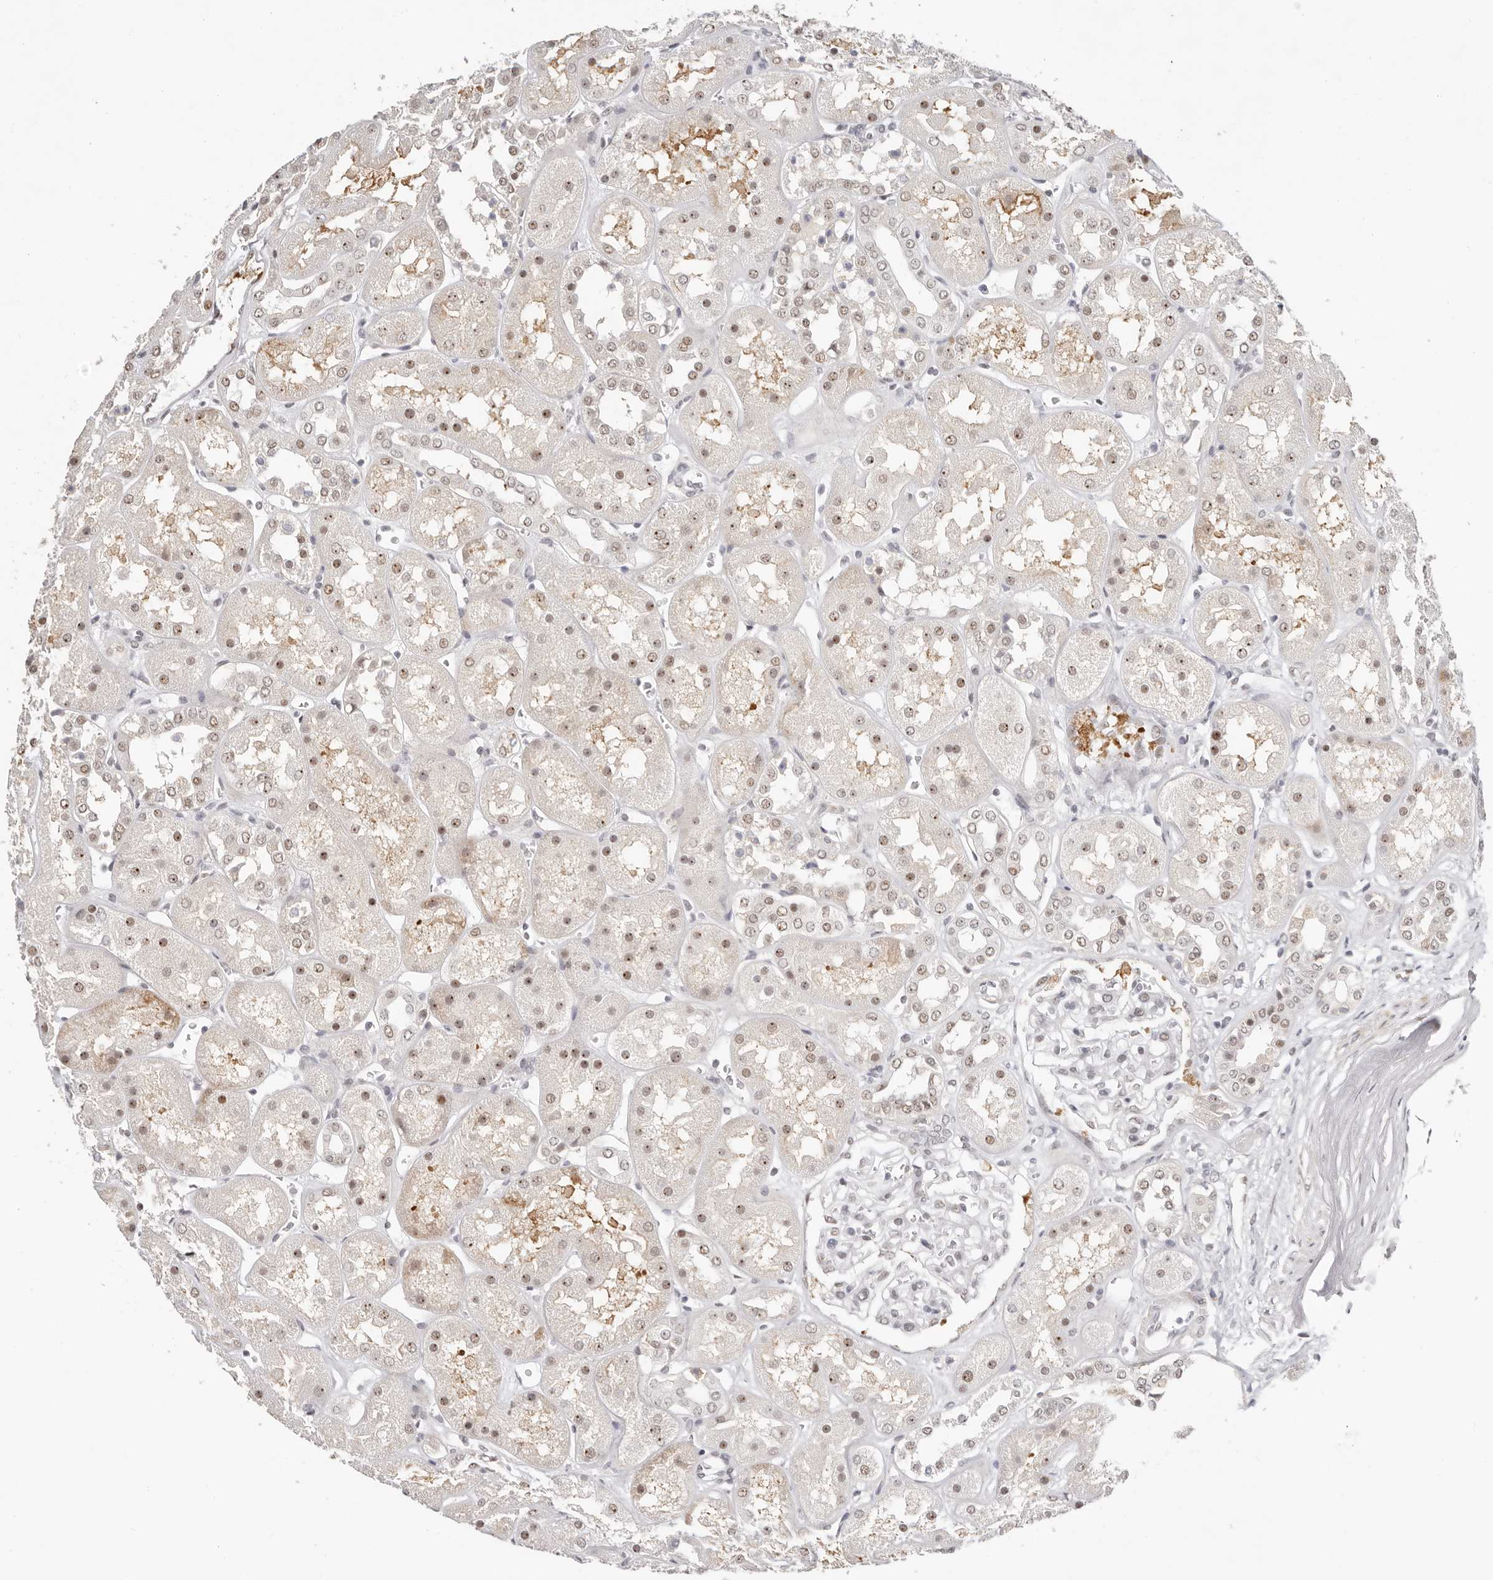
{"staining": {"intensity": "weak", "quantity": "<25%", "location": "nuclear"}, "tissue": "kidney", "cell_type": "Cells in glomeruli", "image_type": "normal", "snomed": [{"axis": "morphology", "description": "Normal tissue, NOS"}, {"axis": "topography", "description": "Kidney"}], "caption": "Immunohistochemical staining of benign kidney reveals no significant expression in cells in glomeruli.", "gene": "LARP7", "patient": {"sex": "male", "age": 70}}